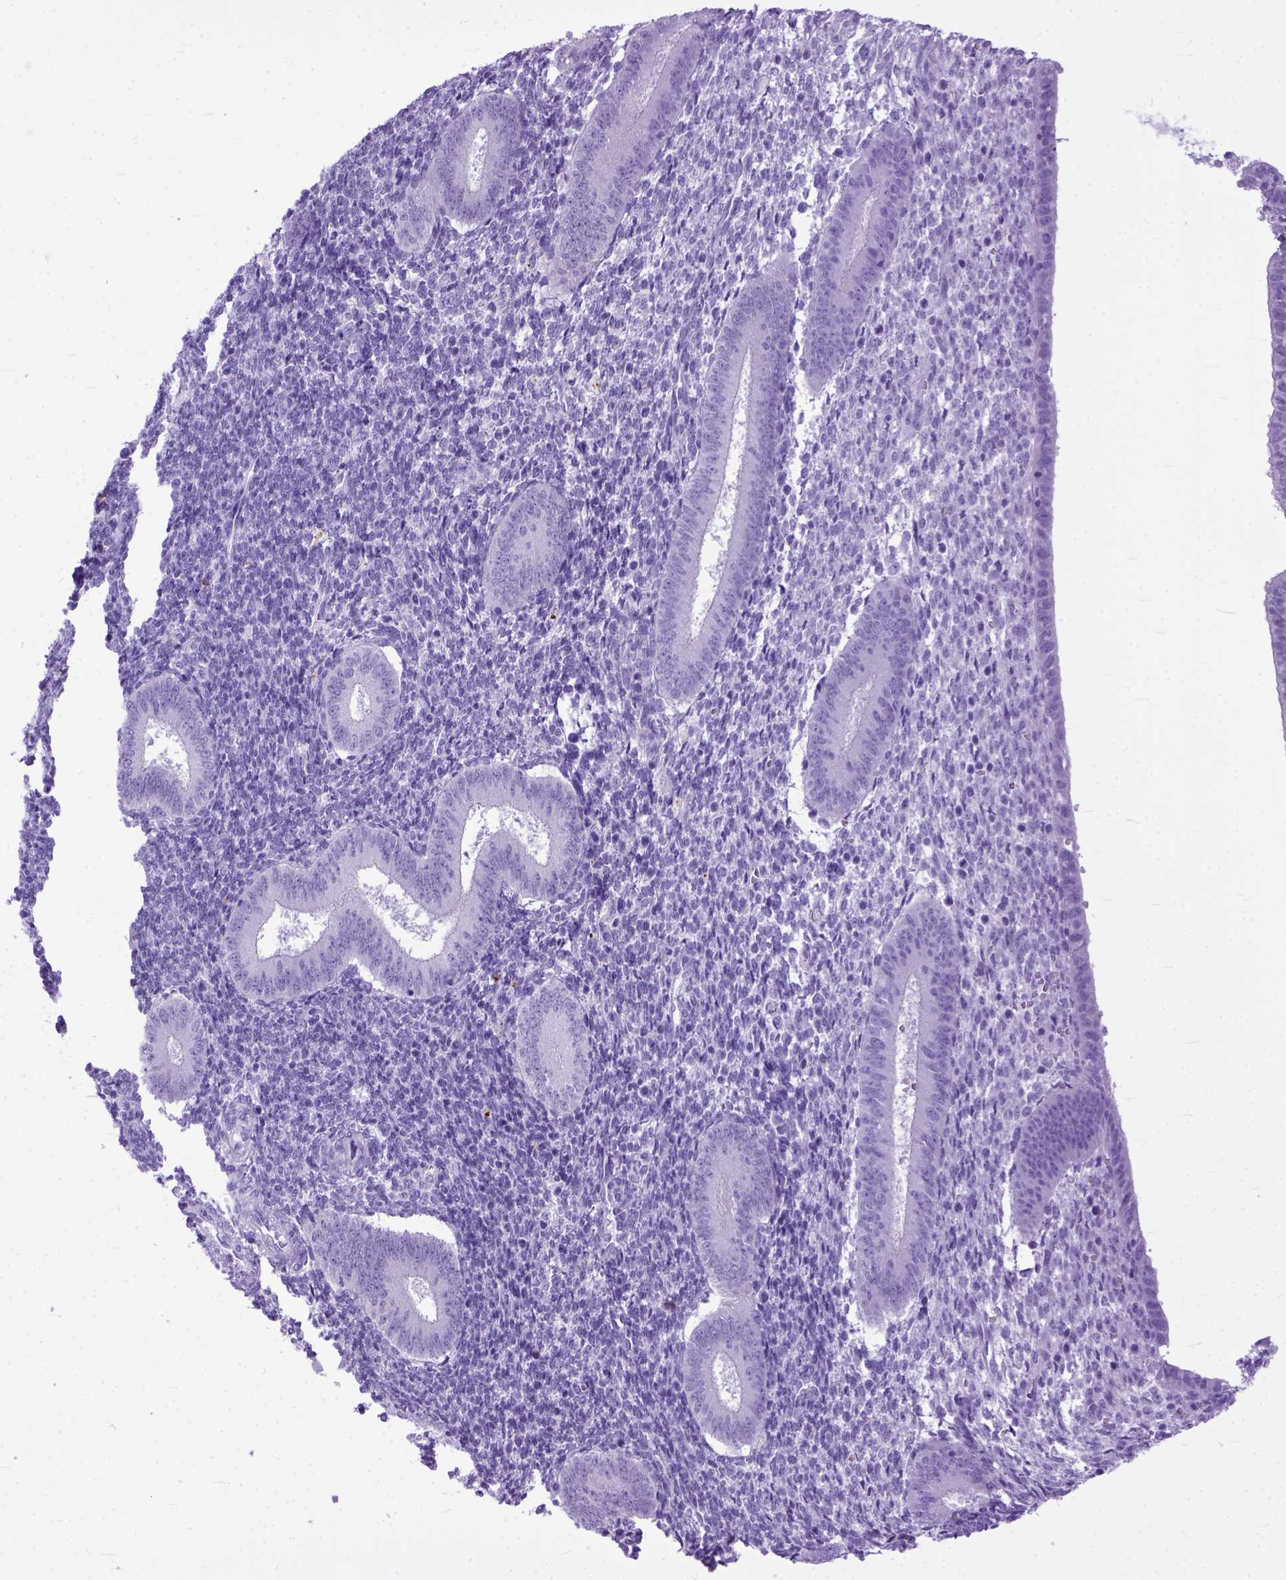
{"staining": {"intensity": "negative", "quantity": "none", "location": "none"}, "tissue": "endometrium", "cell_type": "Cells in endometrial stroma", "image_type": "normal", "snomed": [{"axis": "morphology", "description": "Normal tissue, NOS"}, {"axis": "topography", "description": "Endometrium"}], "caption": "This is an immunohistochemistry photomicrograph of unremarkable endometrium. There is no staining in cells in endometrial stroma.", "gene": "GNGT1", "patient": {"sex": "female", "age": 25}}